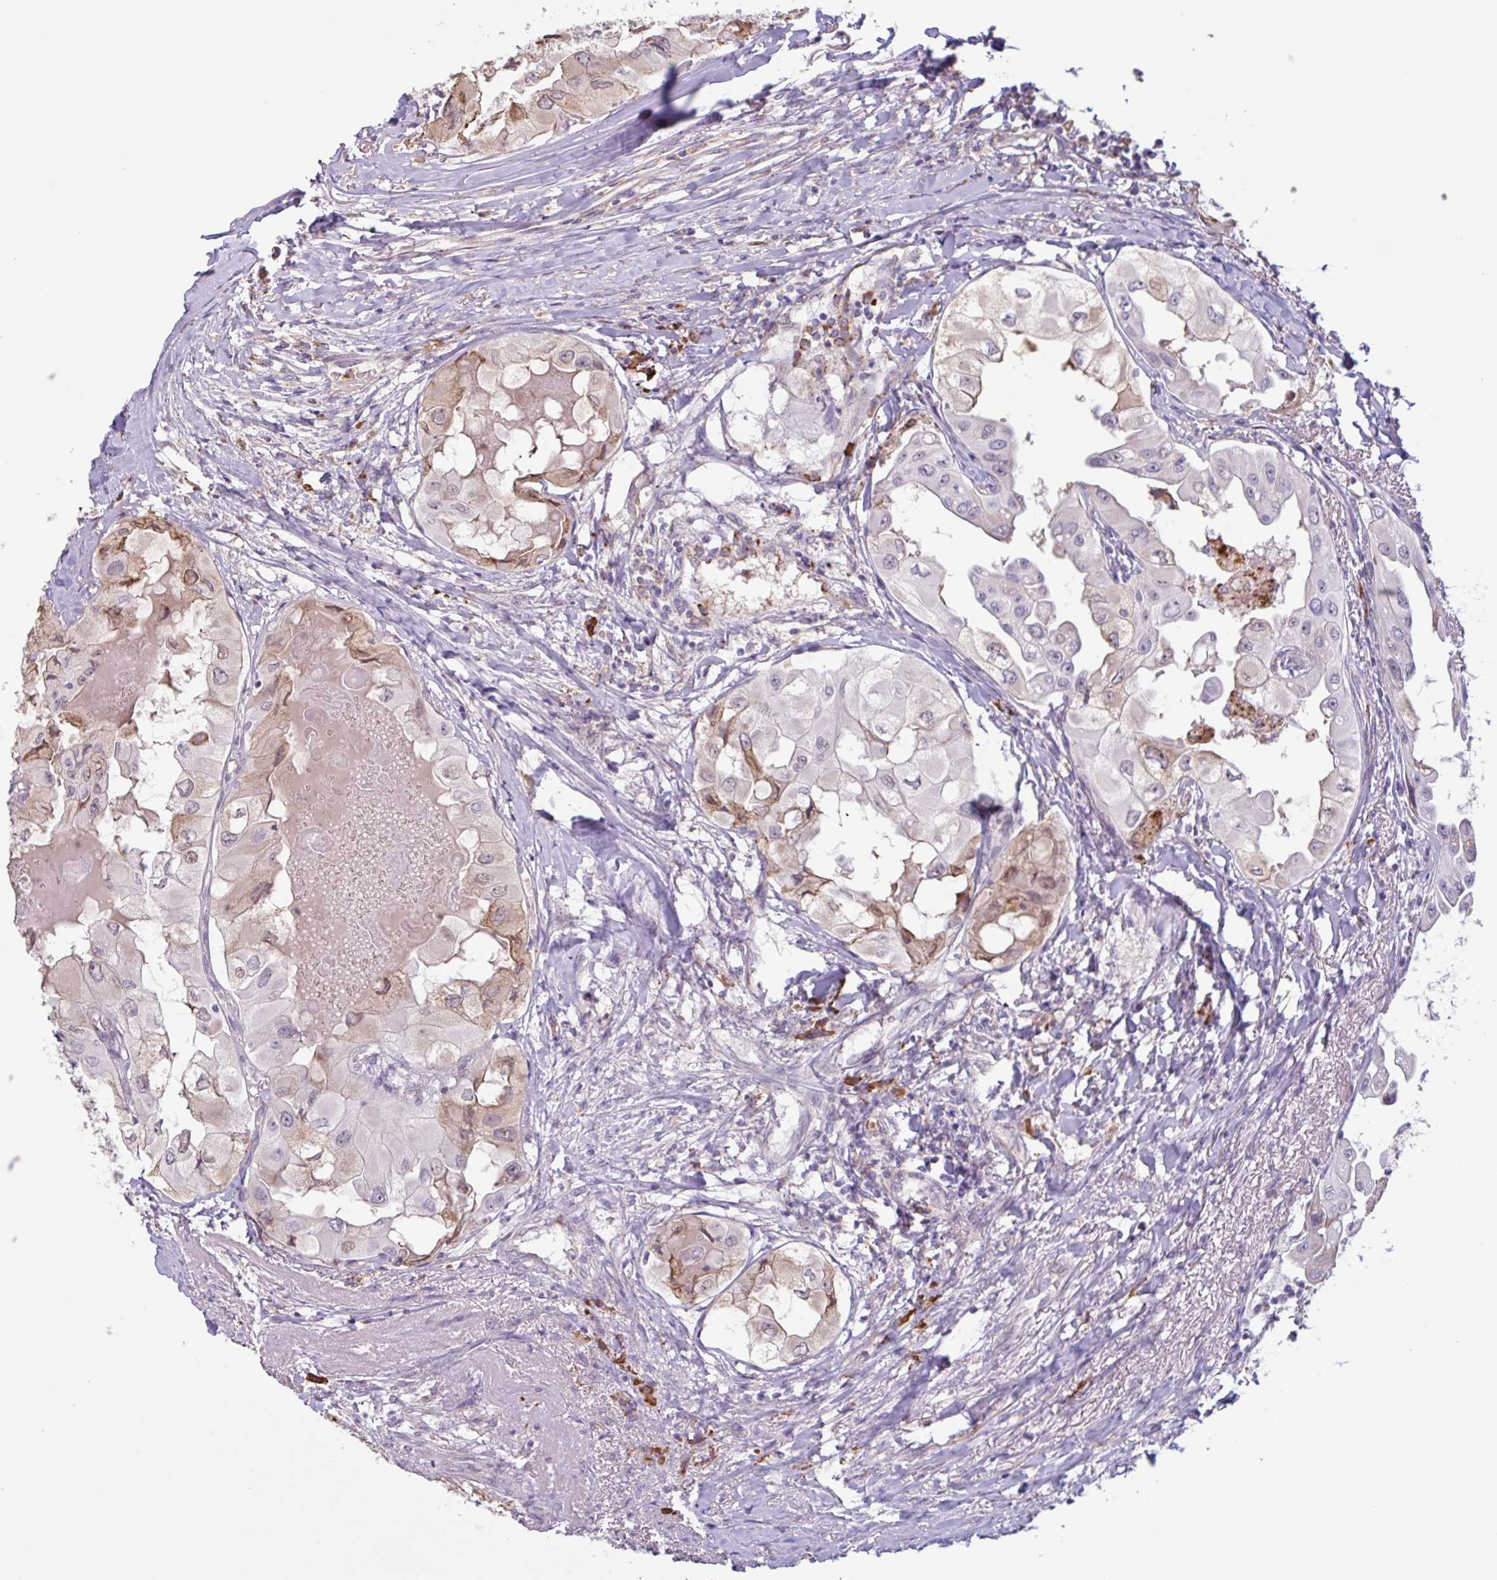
{"staining": {"intensity": "weak", "quantity": "25%-75%", "location": "nuclear"}, "tissue": "thyroid cancer", "cell_type": "Tumor cells", "image_type": "cancer", "snomed": [{"axis": "morphology", "description": "Normal tissue, NOS"}, {"axis": "morphology", "description": "Papillary adenocarcinoma, NOS"}, {"axis": "topography", "description": "Thyroid gland"}], "caption": "Papillary adenocarcinoma (thyroid) tissue displays weak nuclear positivity in about 25%-75% of tumor cells, visualized by immunohistochemistry.", "gene": "TAF1D", "patient": {"sex": "female", "age": 59}}